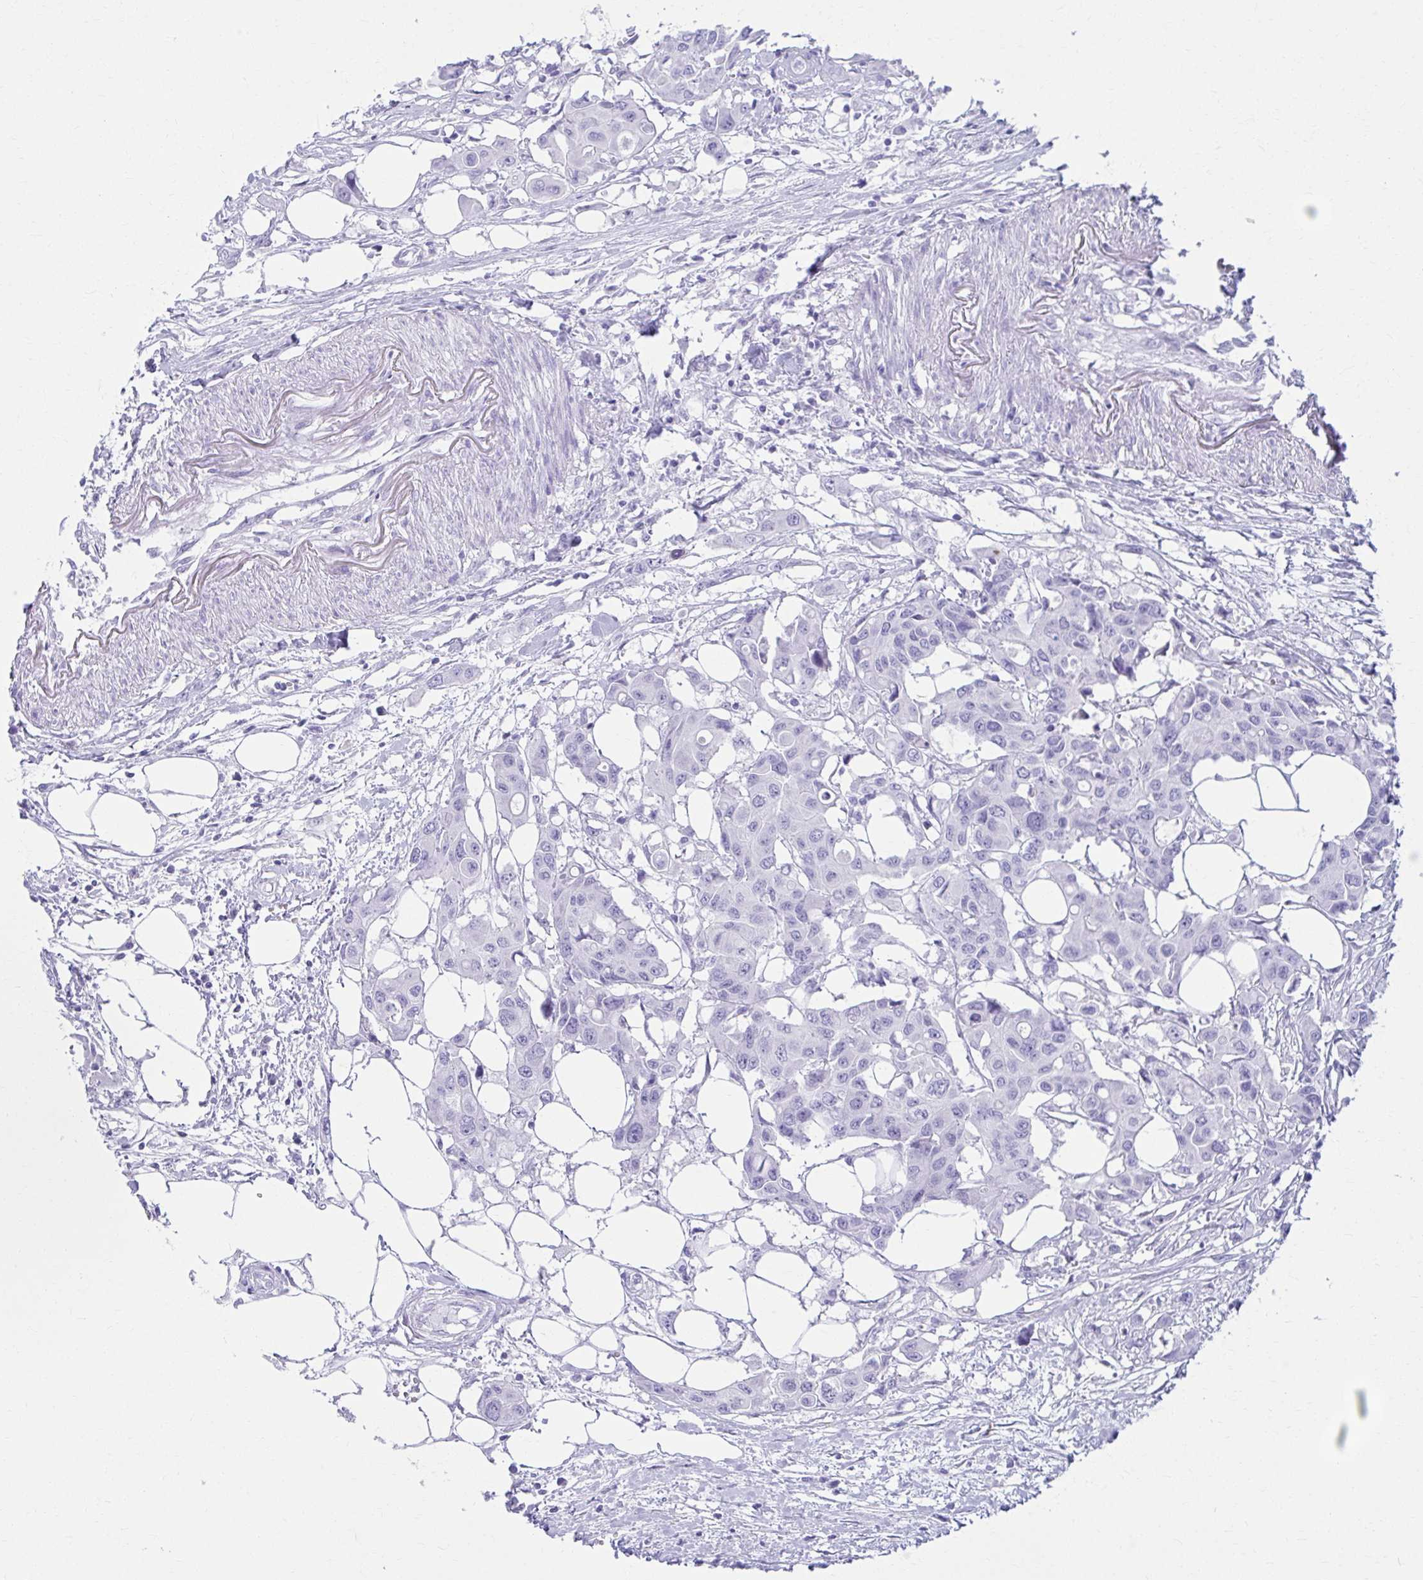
{"staining": {"intensity": "negative", "quantity": "none", "location": "none"}, "tissue": "colorectal cancer", "cell_type": "Tumor cells", "image_type": "cancer", "snomed": [{"axis": "morphology", "description": "Adenocarcinoma, NOS"}, {"axis": "topography", "description": "Colon"}], "caption": "This is an immunohistochemistry micrograph of human adenocarcinoma (colorectal). There is no positivity in tumor cells.", "gene": "ATP4B", "patient": {"sex": "male", "age": 77}}